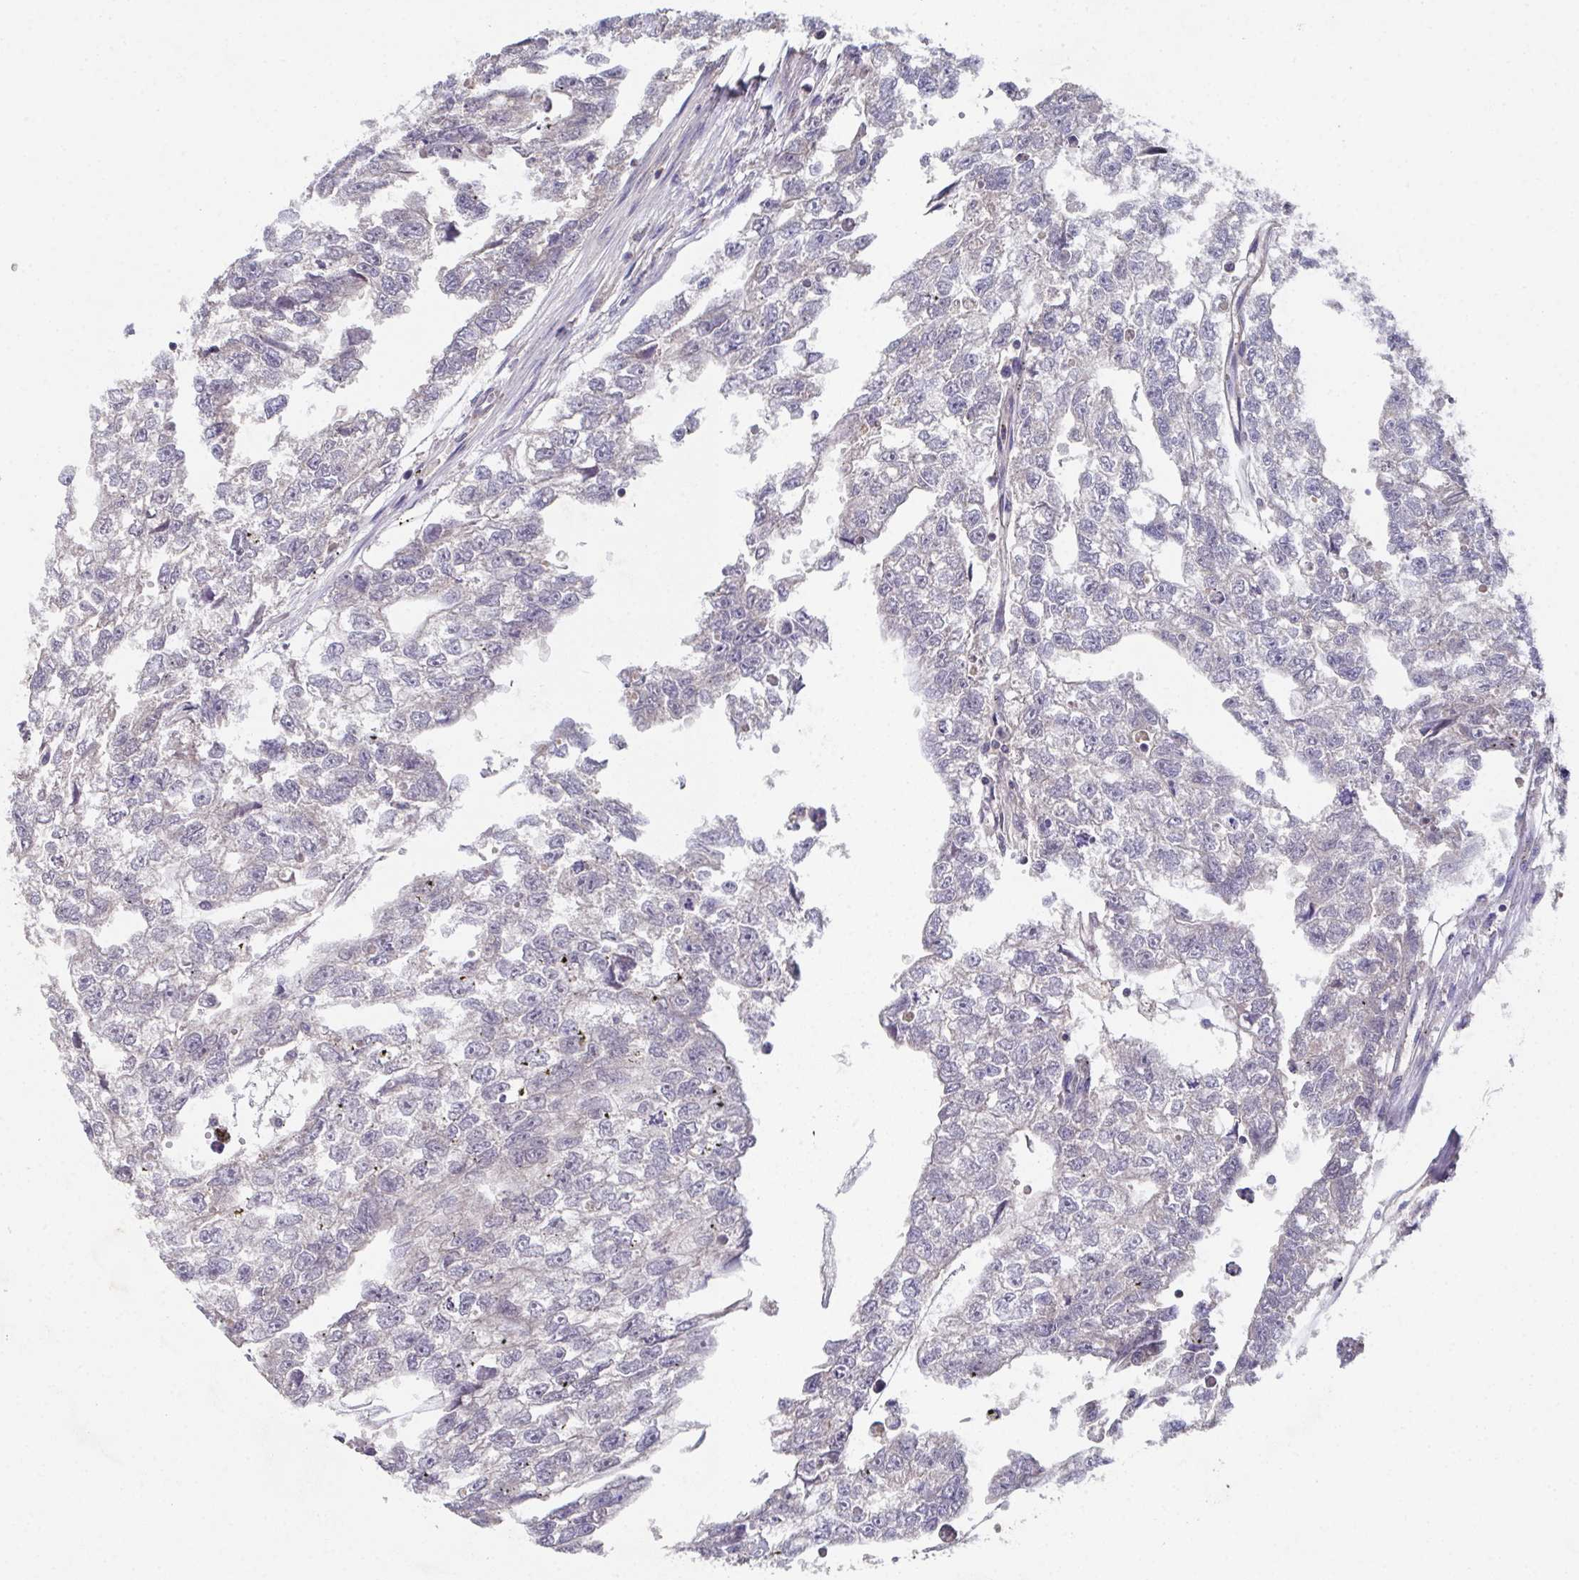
{"staining": {"intensity": "negative", "quantity": "none", "location": "none"}, "tissue": "testis cancer", "cell_type": "Tumor cells", "image_type": "cancer", "snomed": [{"axis": "morphology", "description": "Carcinoma, Embryonal, NOS"}, {"axis": "morphology", "description": "Teratoma, malignant, NOS"}, {"axis": "topography", "description": "Testis"}], "caption": "DAB immunohistochemical staining of human teratoma (malignant) (testis) displays no significant positivity in tumor cells.", "gene": "MT-ND3", "patient": {"sex": "male", "age": 44}}